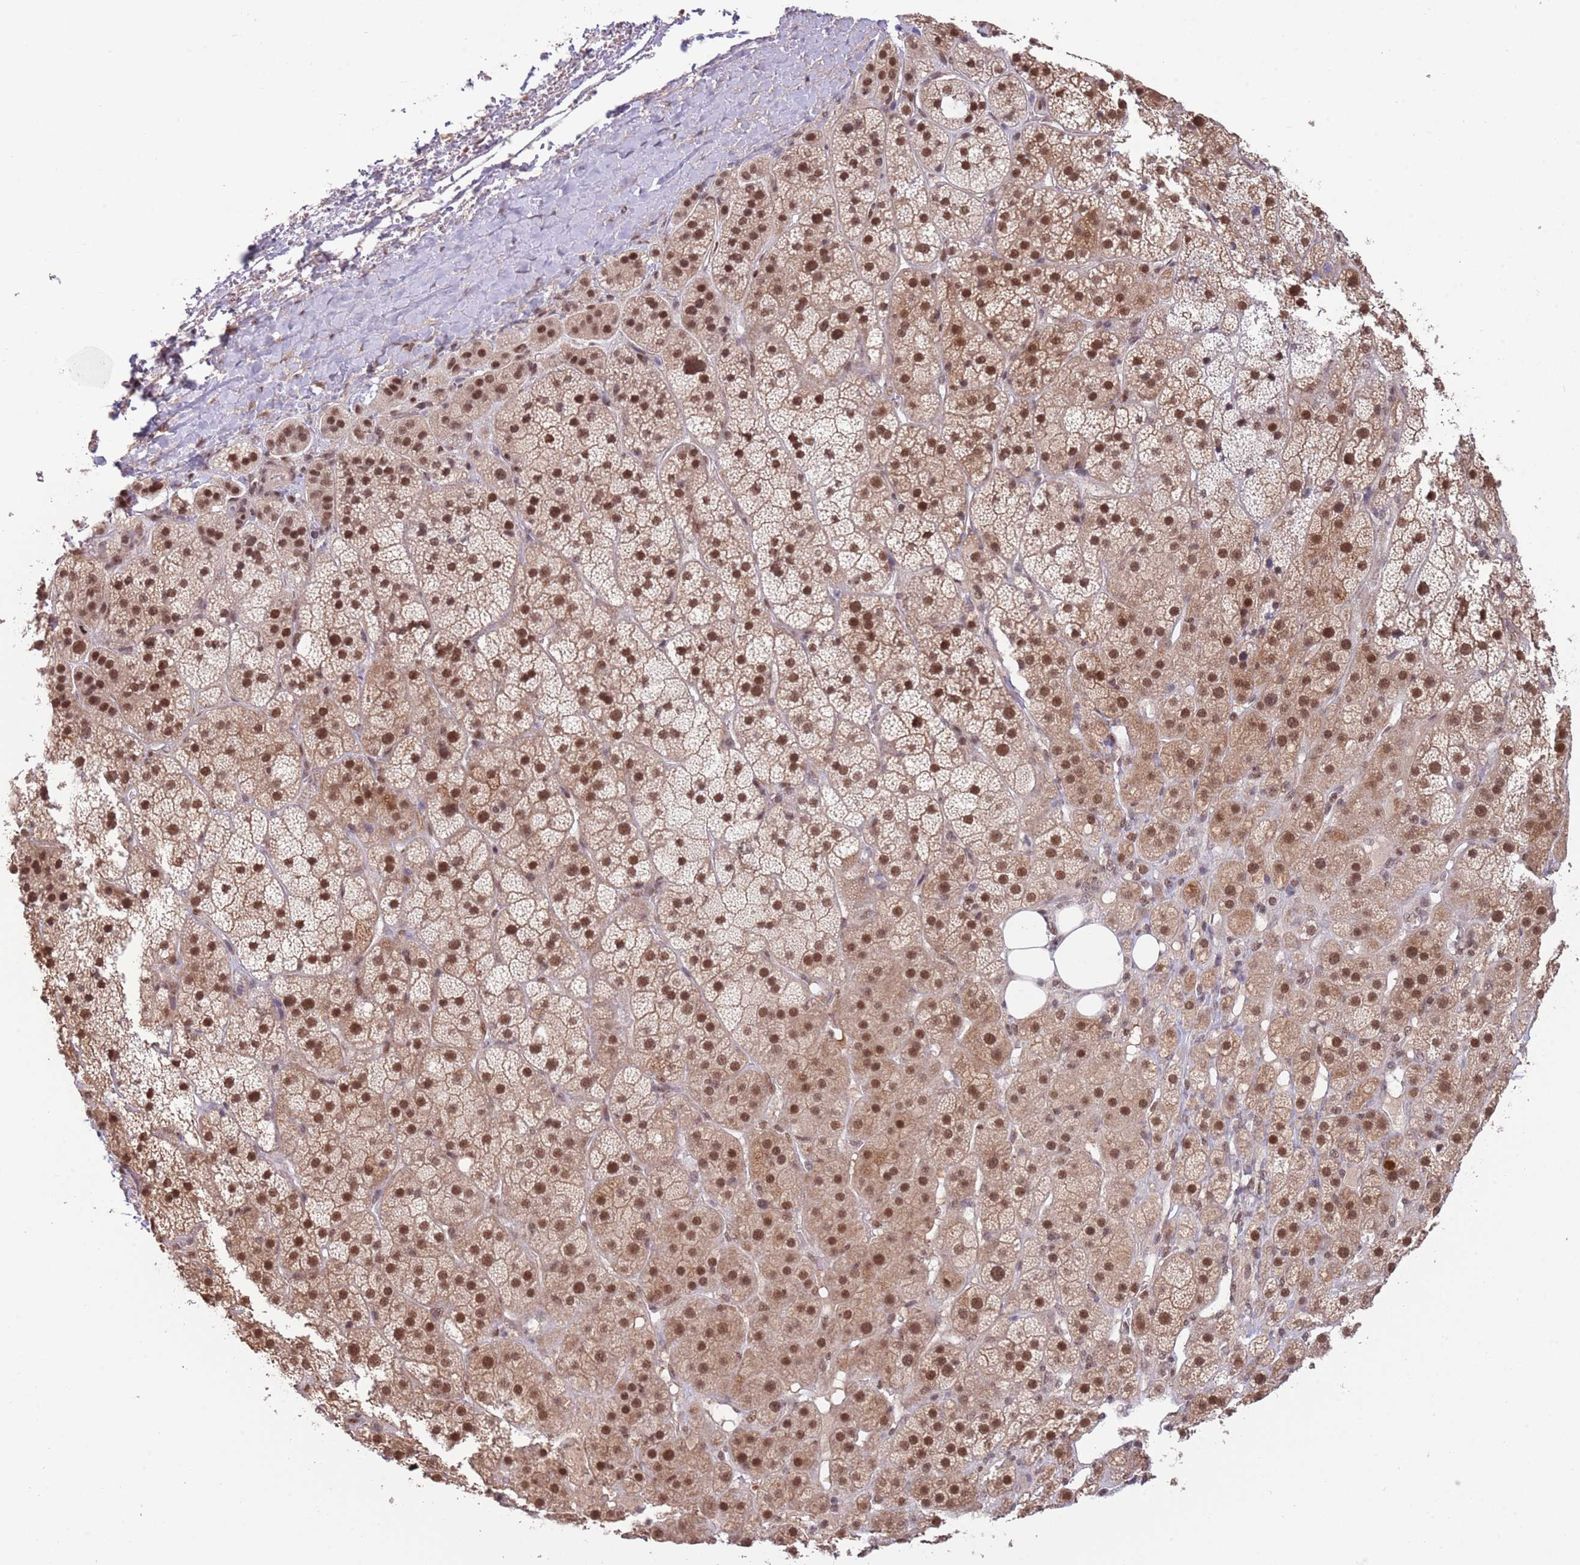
{"staining": {"intensity": "moderate", "quantity": "25%-75%", "location": "nuclear"}, "tissue": "adrenal gland", "cell_type": "Glandular cells", "image_type": "normal", "snomed": [{"axis": "morphology", "description": "Normal tissue, NOS"}, {"axis": "topography", "description": "Adrenal gland"}], "caption": "Immunohistochemical staining of normal adrenal gland displays moderate nuclear protein positivity in approximately 25%-75% of glandular cells.", "gene": "ZBTB7A", "patient": {"sex": "female", "age": 70}}